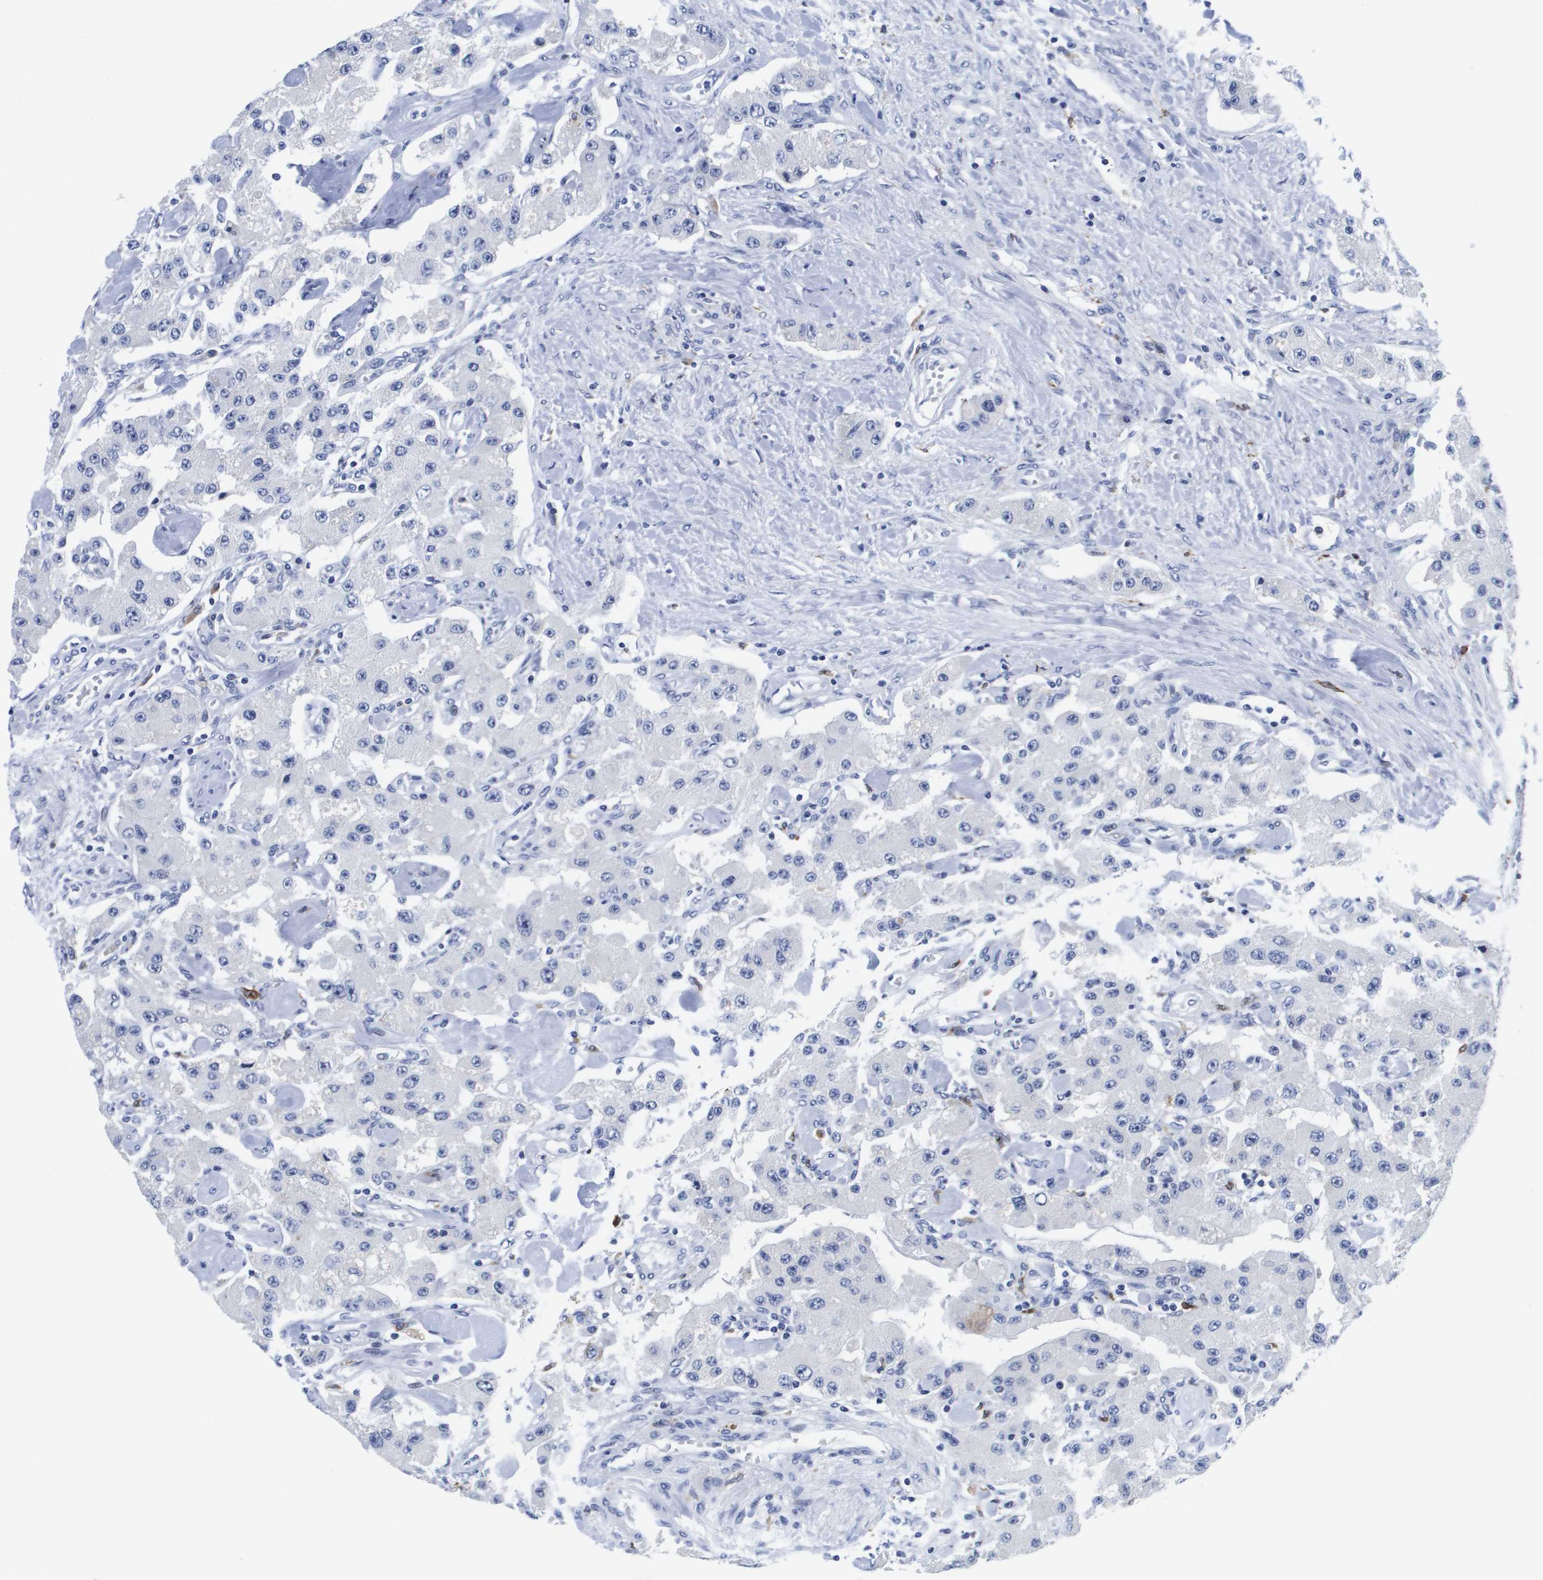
{"staining": {"intensity": "negative", "quantity": "none", "location": "none"}, "tissue": "carcinoid", "cell_type": "Tumor cells", "image_type": "cancer", "snomed": [{"axis": "morphology", "description": "Carcinoid, malignant, NOS"}, {"axis": "topography", "description": "Pancreas"}], "caption": "Photomicrograph shows no protein expression in tumor cells of carcinoid tissue. Brightfield microscopy of immunohistochemistry stained with DAB (brown) and hematoxylin (blue), captured at high magnification.", "gene": "HMOX1", "patient": {"sex": "male", "age": 41}}